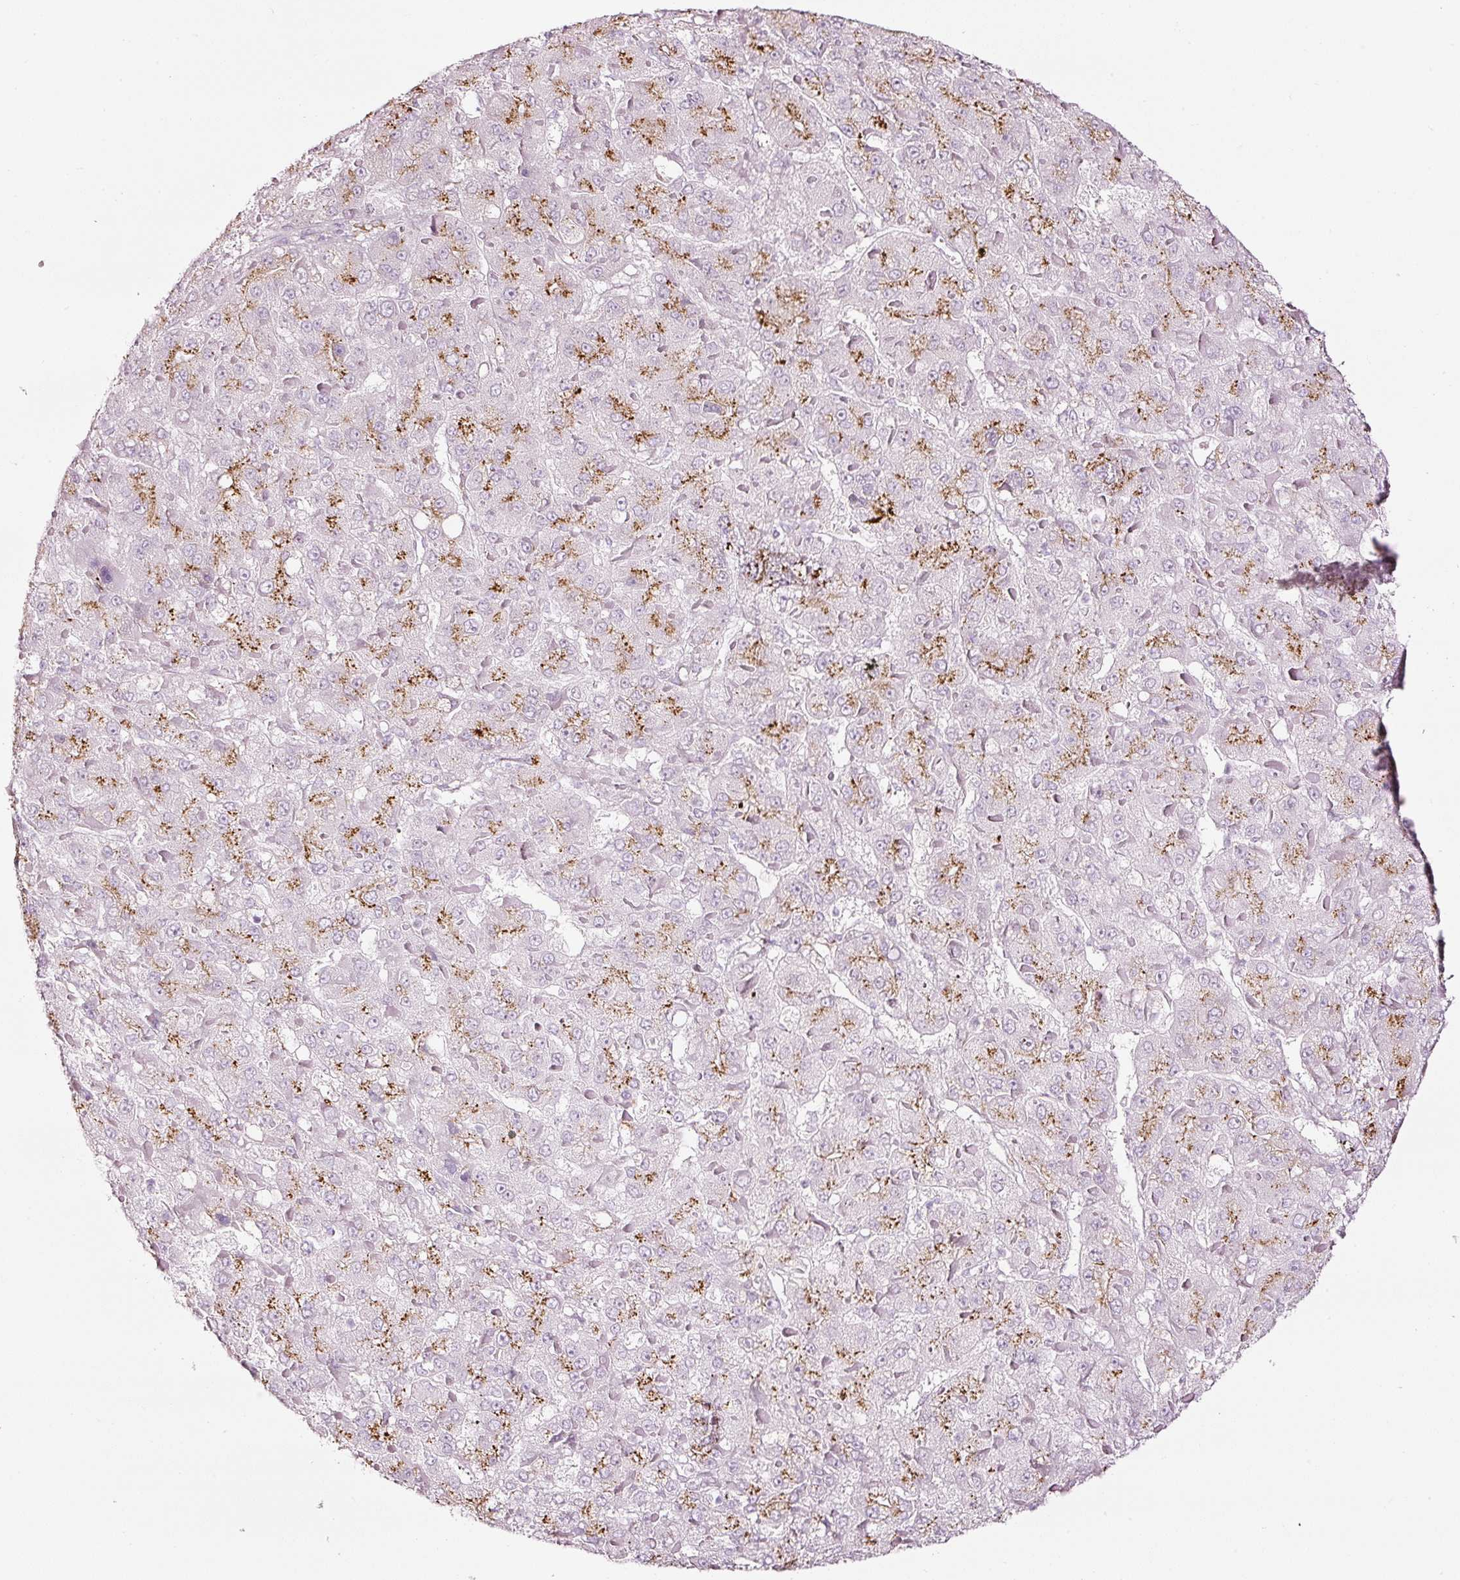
{"staining": {"intensity": "moderate", "quantity": "25%-75%", "location": "cytoplasmic/membranous"}, "tissue": "liver cancer", "cell_type": "Tumor cells", "image_type": "cancer", "snomed": [{"axis": "morphology", "description": "Carcinoma, Hepatocellular, NOS"}, {"axis": "topography", "description": "Liver"}], "caption": "Liver cancer (hepatocellular carcinoma) stained for a protein (brown) demonstrates moderate cytoplasmic/membranous positive staining in approximately 25%-75% of tumor cells.", "gene": "SDF4", "patient": {"sex": "female", "age": 73}}